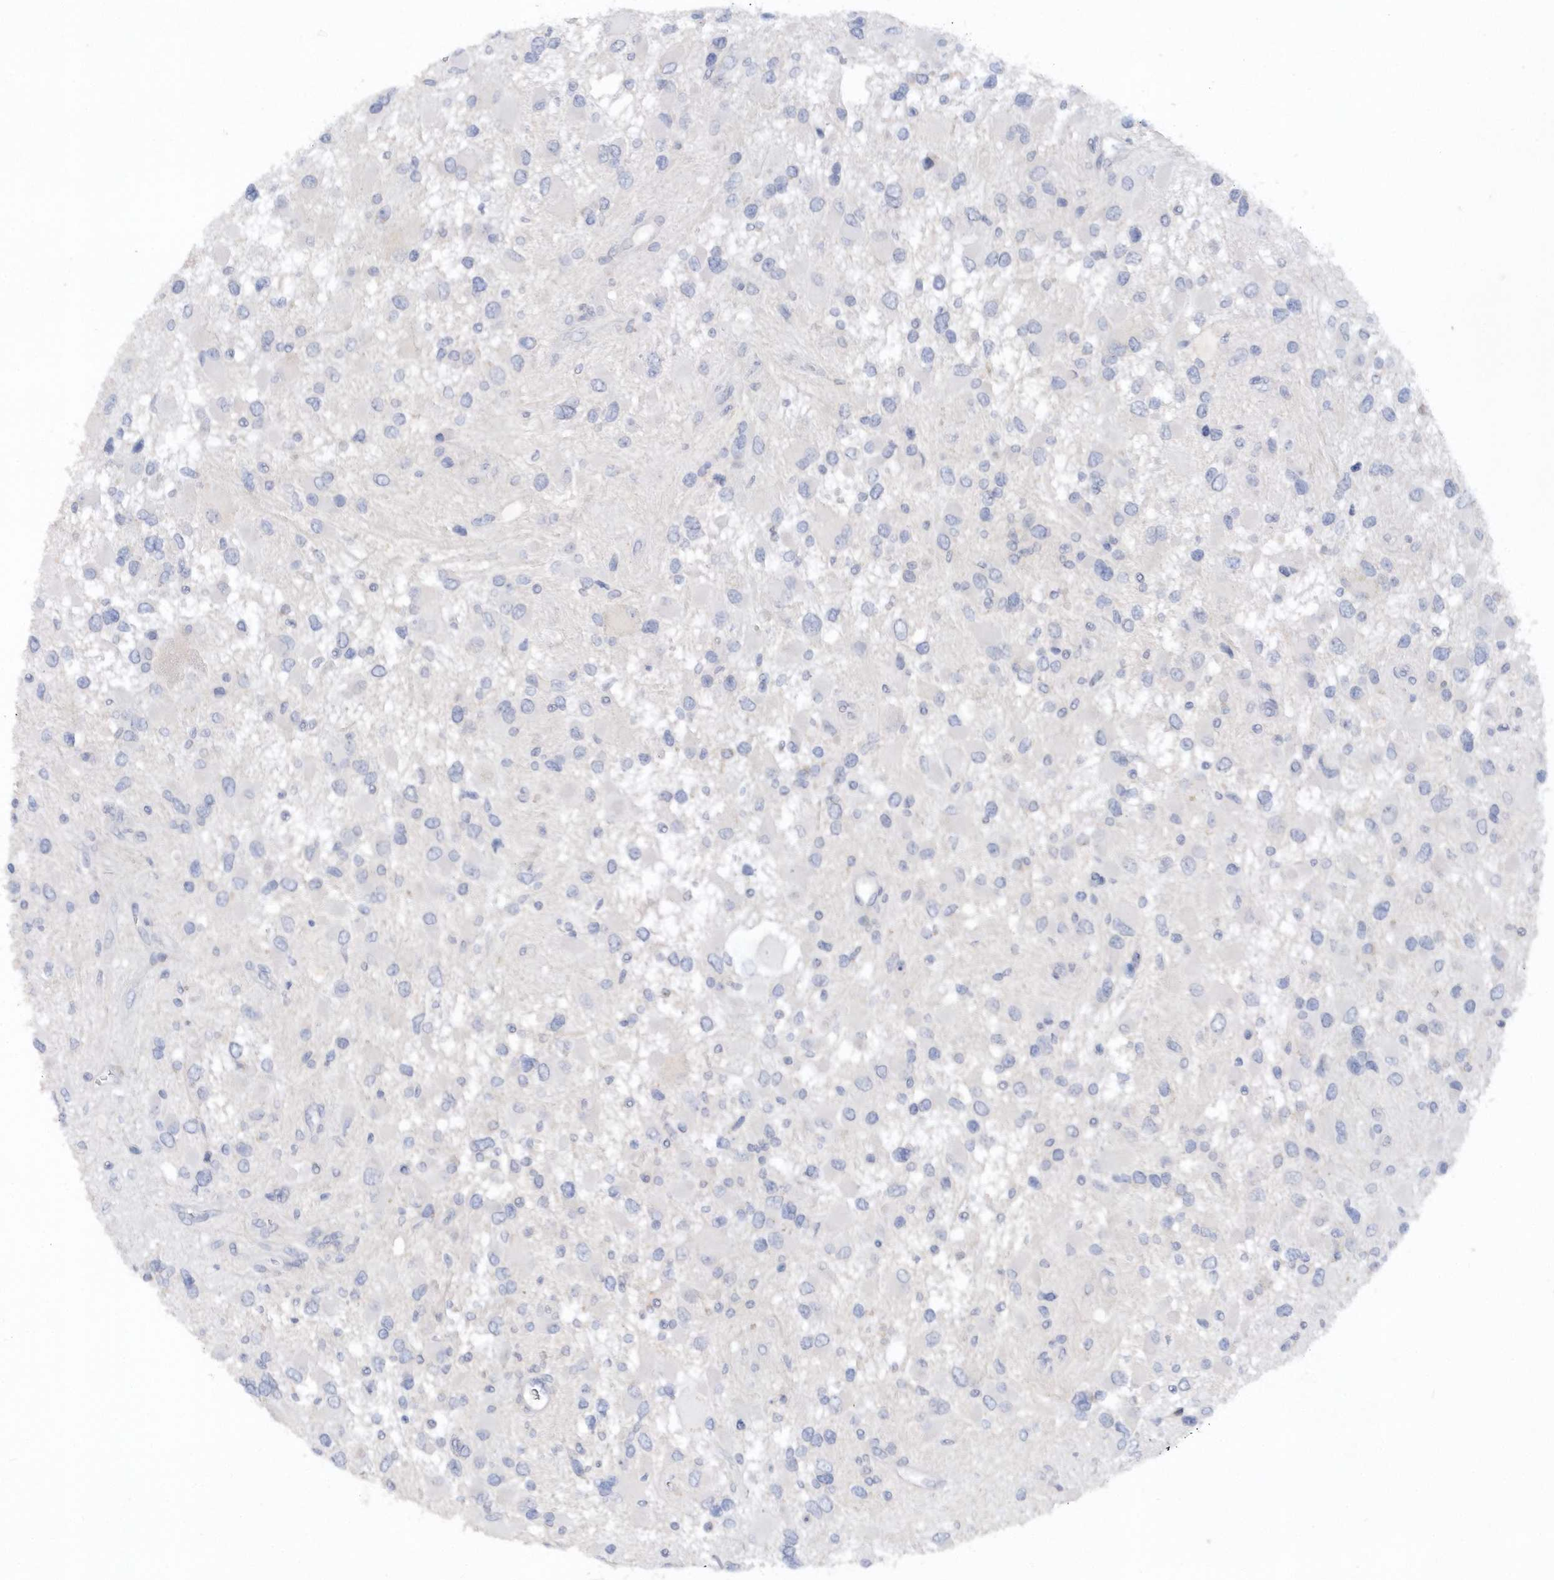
{"staining": {"intensity": "negative", "quantity": "none", "location": "none"}, "tissue": "glioma", "cell_type": "Tumor cells", "image_type": "cancer", "snomed": [{"axis": "morphology", "description": "Glioma, malignant, High grade"}, {"axis": "topography", "description": "Brain"}], "caption": "A histopathology image of high-grade glioma (malignant) stained for a protein exhibits no brown staining in tumor cells. The staining was performed using DAB (3,3'-diaminobenzidine) to visualize the protein expression in brown, while the nuclei were stained in blue with hematoxylin (Magnification: 20x).", "gene": "RPE", "patient": {"sex": "male", "age": 53}}